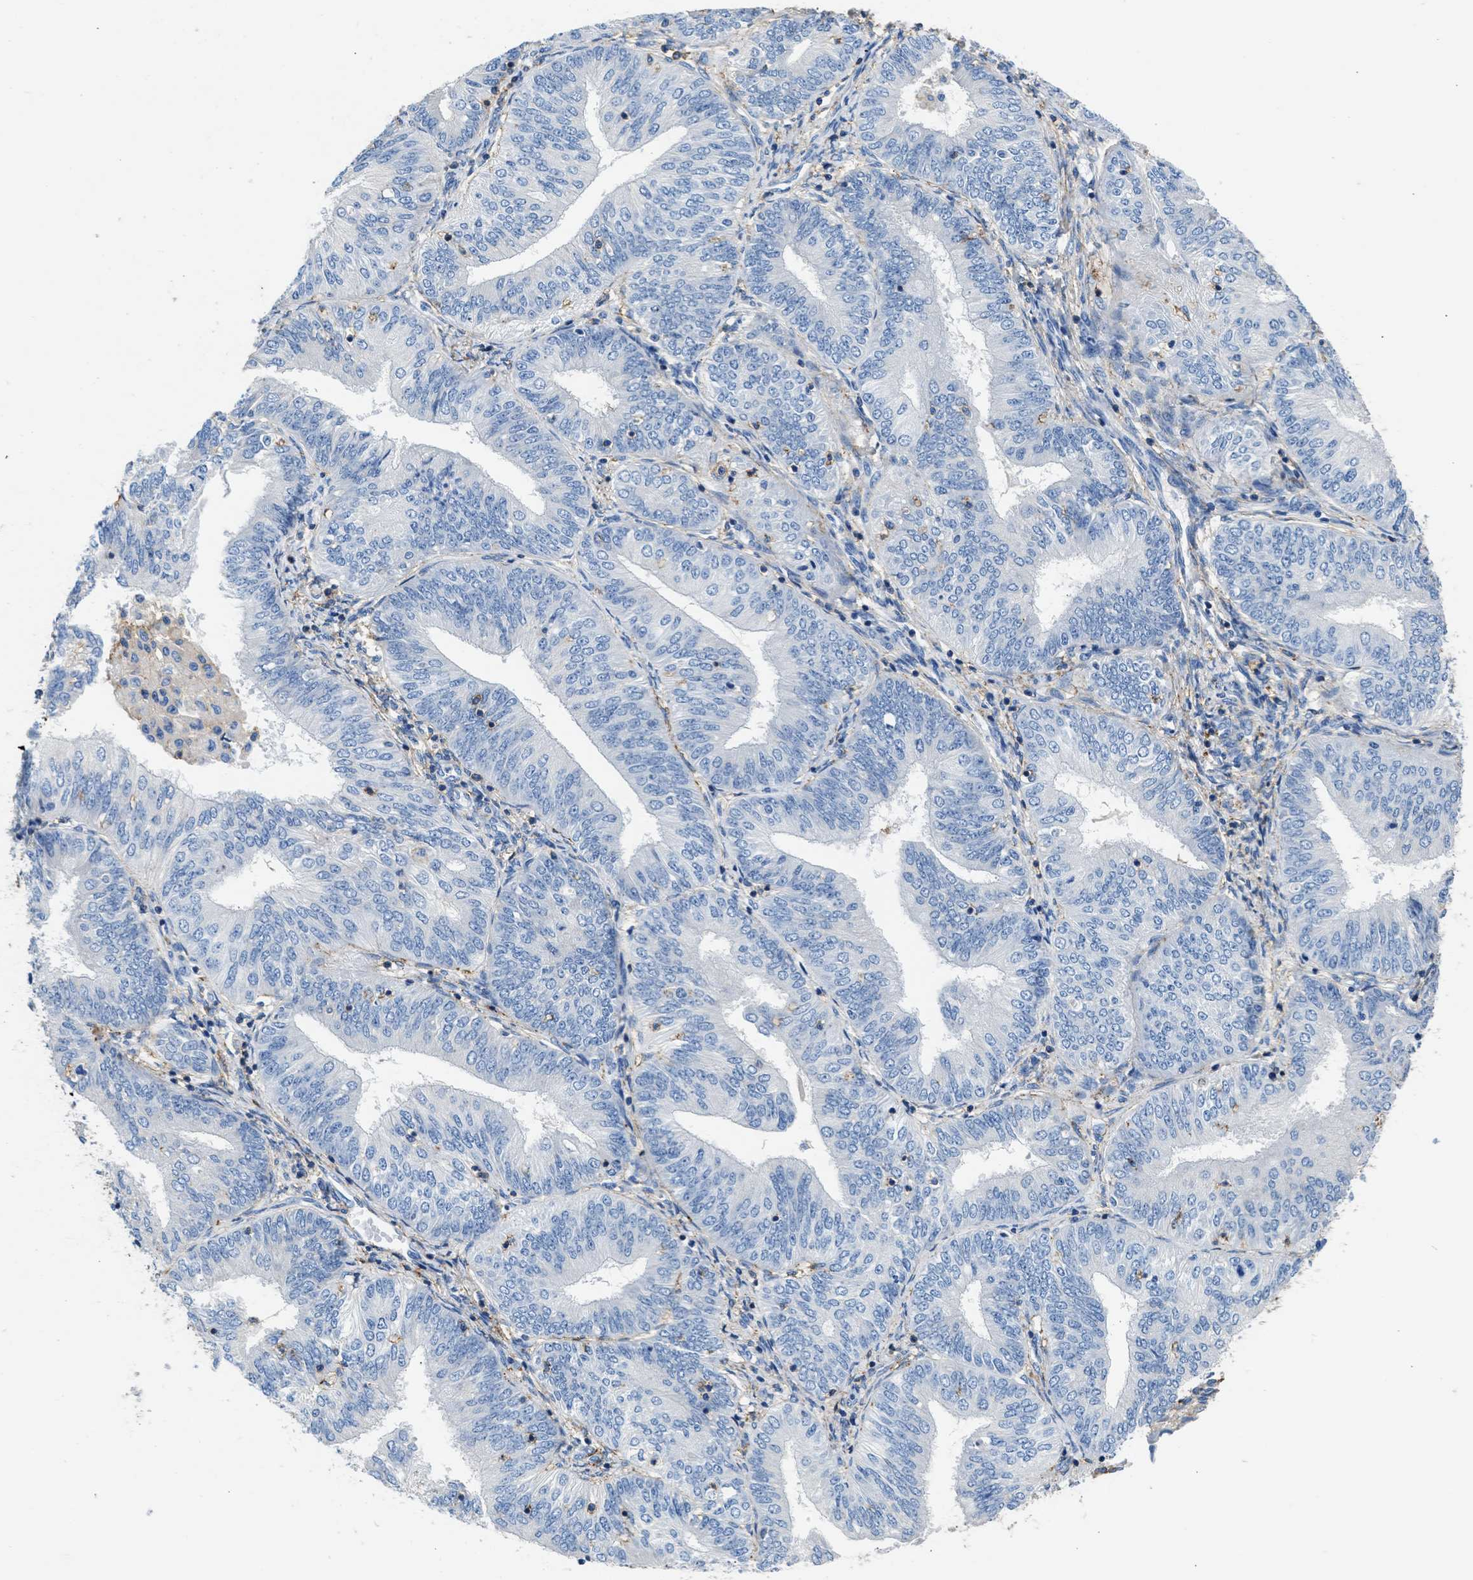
{"staining": {"intensity": "negative", "quantity": "none", "location": "none"}, "tissue": "endometrial cancer", "cell_type": "Tumor cells", "image_type": "cancer", "snomed": [{"axis": "morphology", "description": "Adenocarcinoma, NOS"}, {"axis": "topography", "description": "Endometrium"}], "caption": "A micrograph of human endometrial cancer (adenocarcinoma) is negative for staining in tumor cells.", "gene": "KCNQ4", "patient": {"sex": "female", "age": 58}}